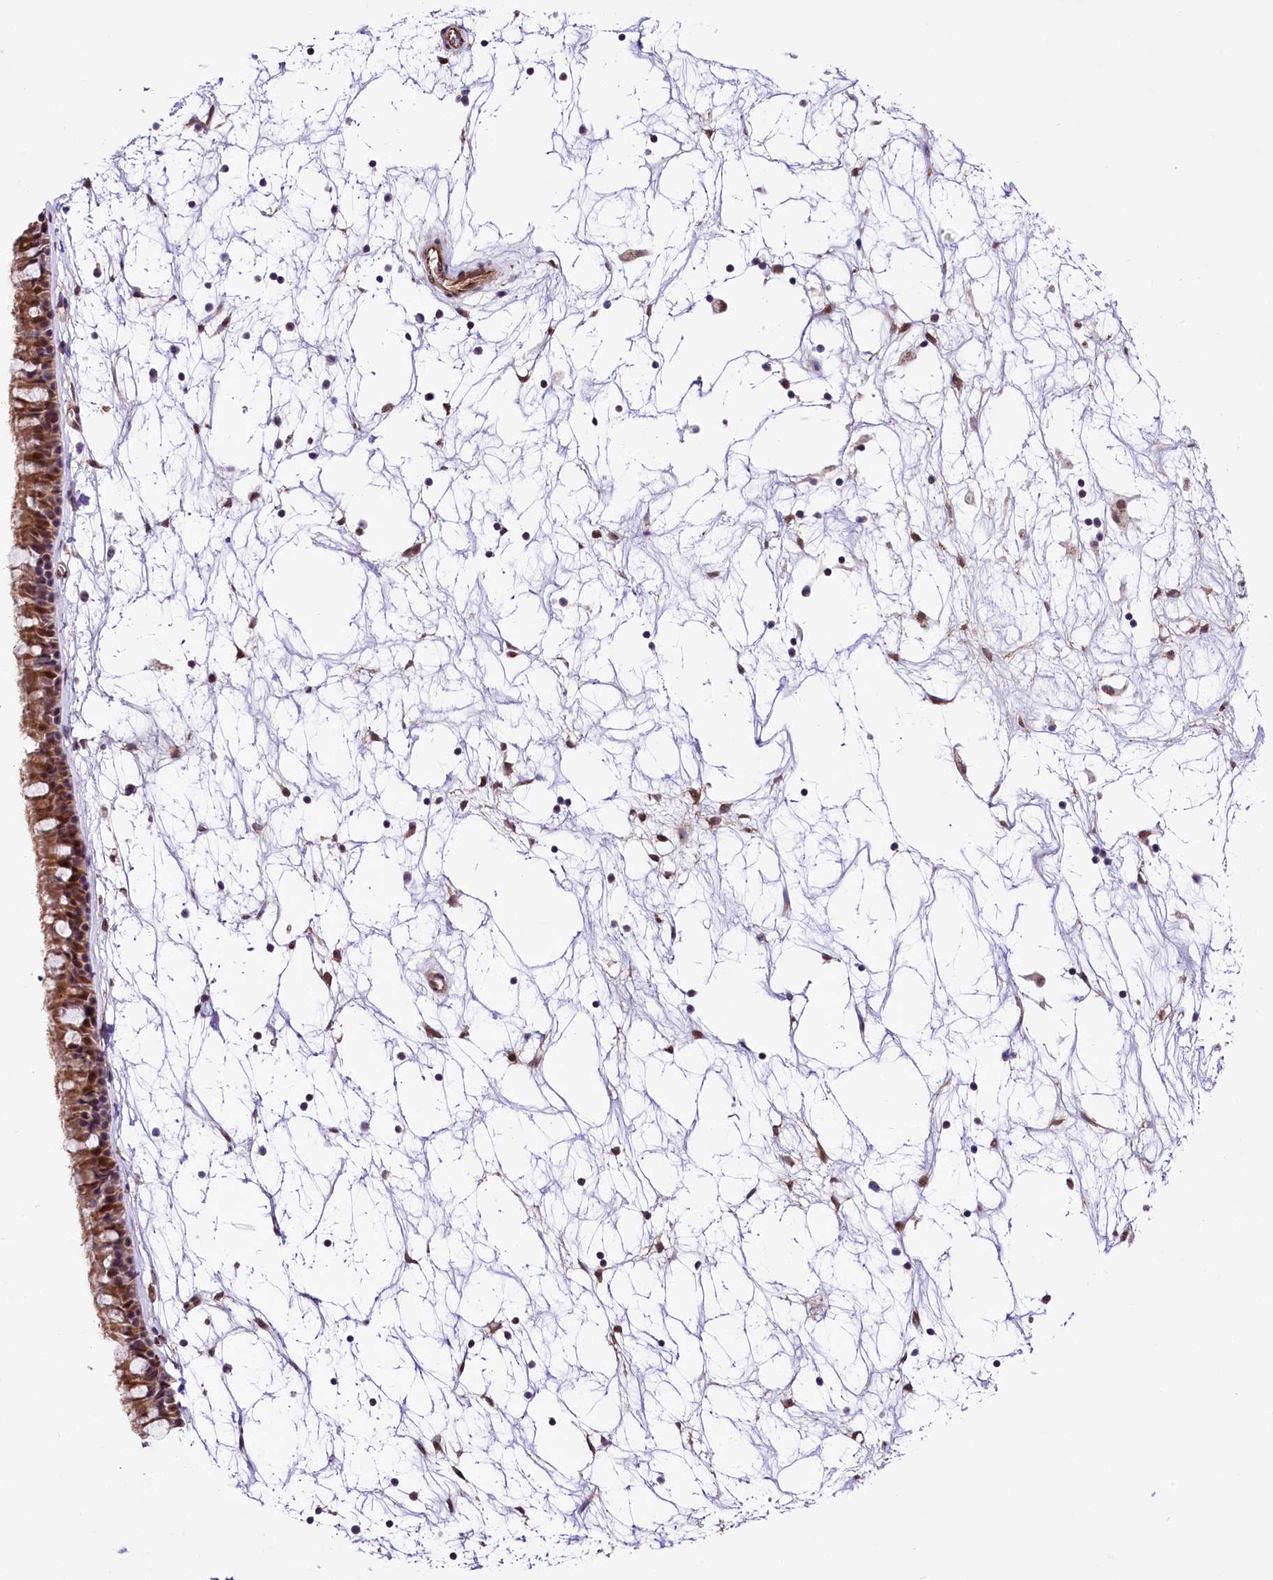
{"staining": {"intensity": "moderate", "quantity": ">75%", "location": "cytoplasmic/membranous,nuclear"}, "tissue": "nasopharynx", "cell_type": "Respiratory epithelial cells", "image_type": "normal", "snomed": [{"axis": "morphology", "description": "Normal tissue, NOS"}, {"axis": "topography", "description": "Nasopharynx"}], "caption": "Respiratory epithelial cells reveal medium levels of moderate cytoplasmic/membranous,nuclear positivity in approximately >75% of cells in normal human nasopharynx.", "gene": "MRPL54", "patient": {"sex": "male", "age": 64}}